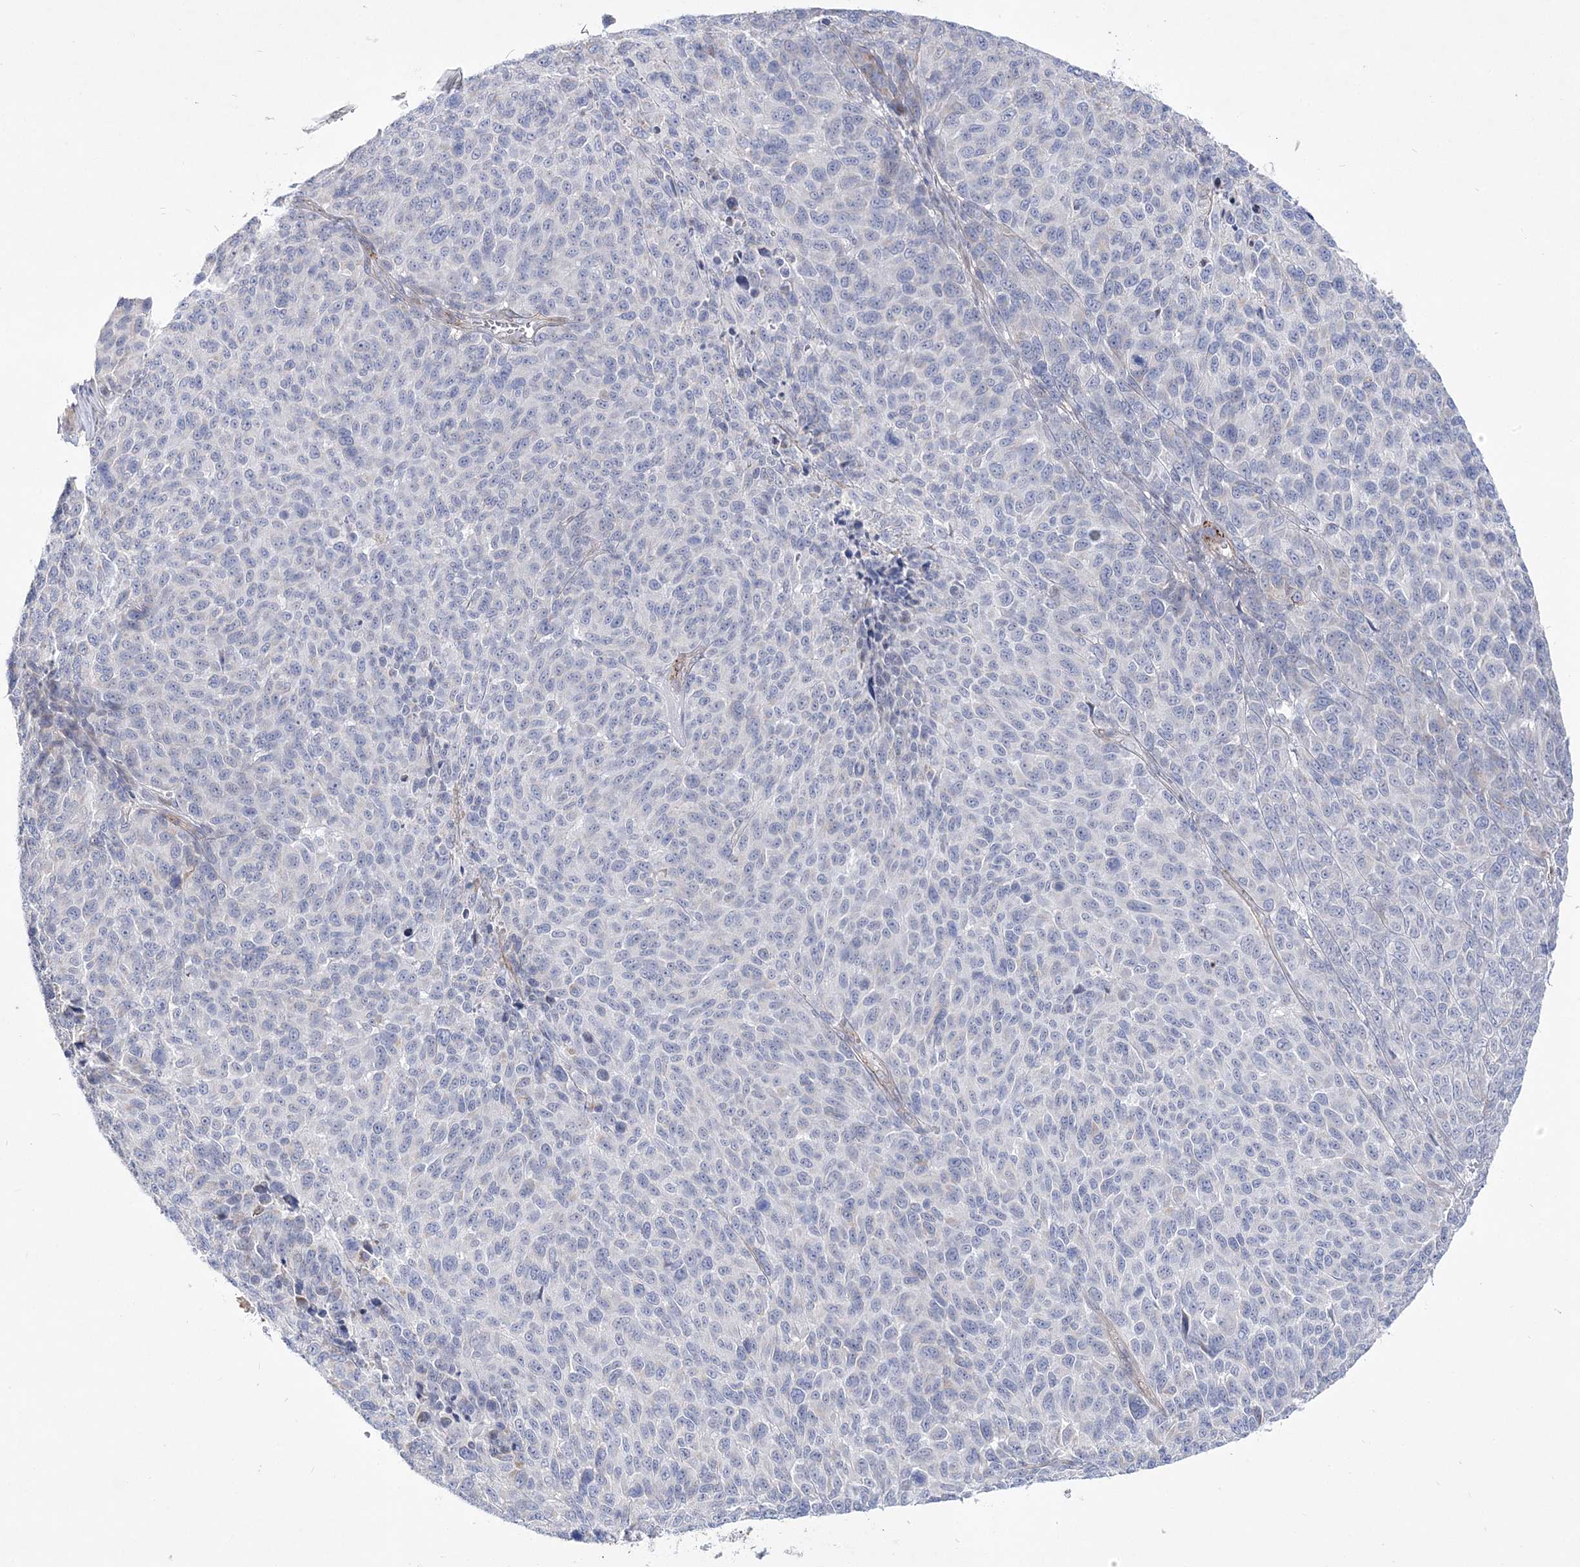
{"staining": {"intensity": "negative", "quantity": "none", "location": "none"}, "tissue": "melanoma", "cell_type": "Tumor cells", "image_type": "cancer", "snomed": [{"axis": "morphology", "description": "Malignant melanoma, NOS"}, {"axis": "topography", "description": "Skin"}], "caption": "A high-resolution micrograph shows immunohistochemistry (IHC) staining of malignant melanoma, which displays no significant expression in tumor cells.", "gene": "ANO1", "patient": {"sex": "male", "age": 49}}